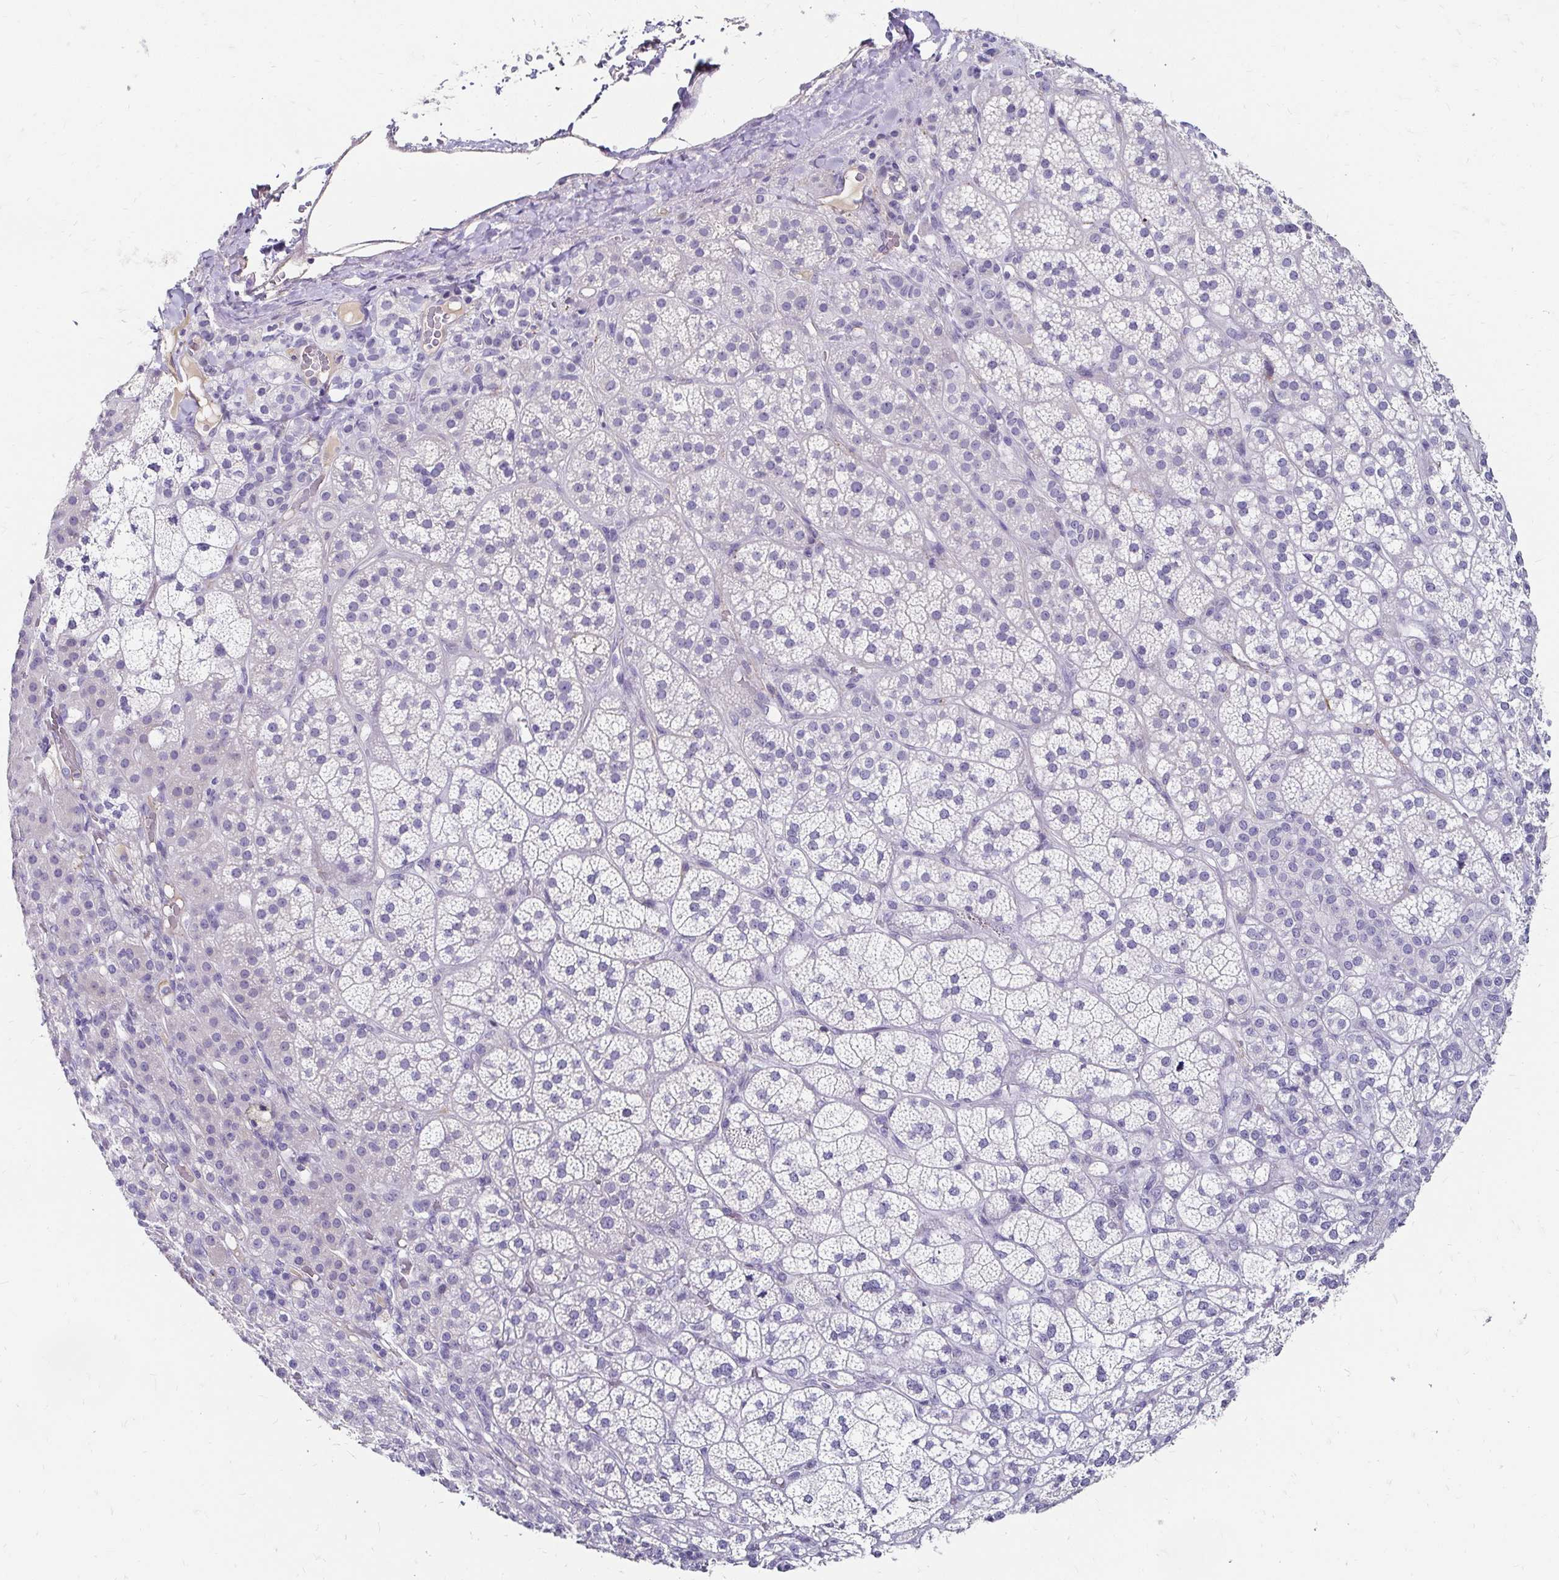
{"staining": {"intensity": "negative", "quantity": "none", "location": "none"}, "tissue": "adrenal gland", "cell_type": "Glandular cells", "image_type": "normal", "snomed": [{"axis": "morphology", "description": "Normal tissue, NOS"}, {"axis": "topography", "description": "Adrenal gland"}], "caption": "Immunohistochemical staining of normal human adrenal gland demonstrates no significant expression in glandular cells. (DAB immunohistochemistry visualized using brightfield microscopy, high magnification).", "gene": "SCG3", "patient": {"sex": "female", "age": 60}}